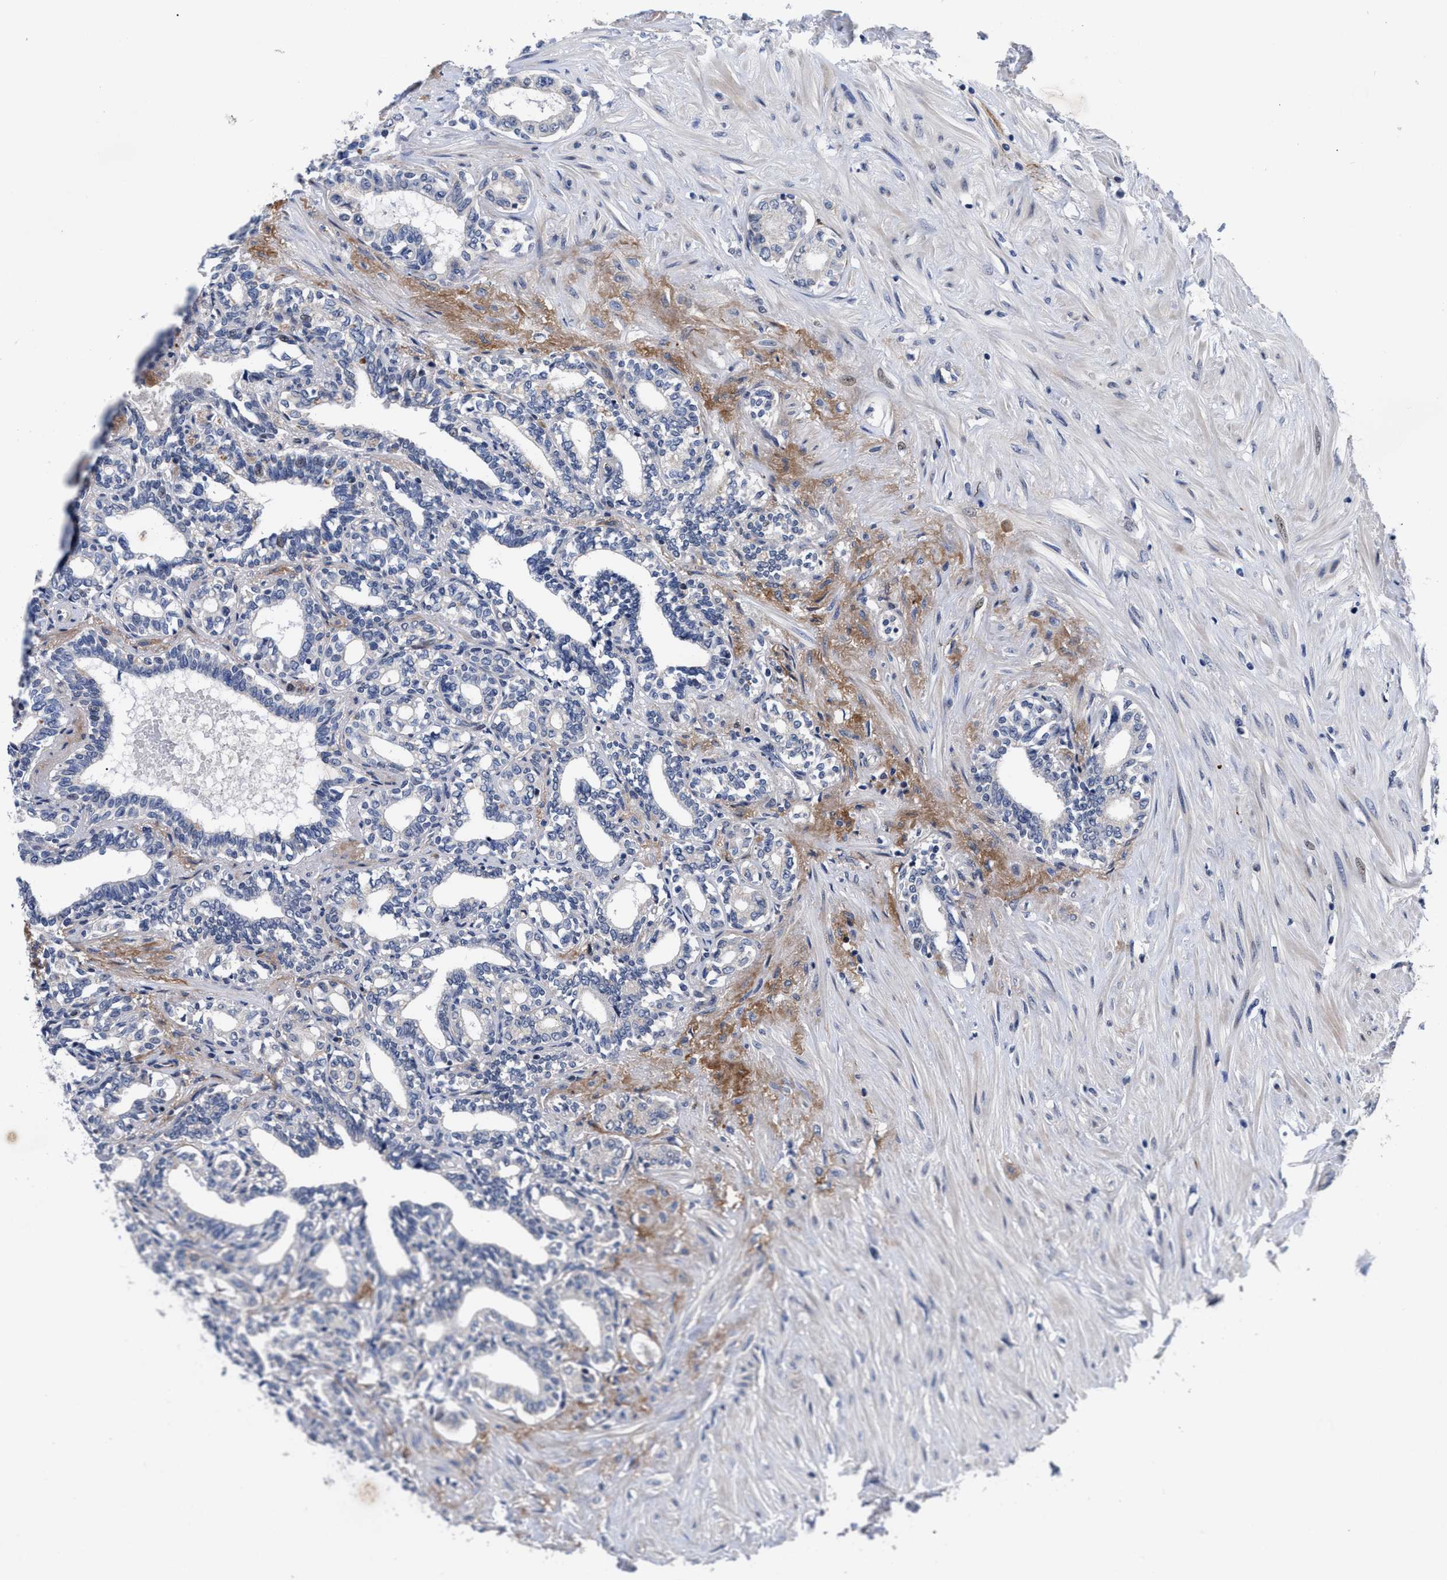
{"staining": {"intensity": "negative", "quantity": "none", "location": "none"}, "tissue": "seminal vesicle", "cell_type": "Glandular cells", "image_type": "normal", "snomed": [{"axis": "morphology", "description": "Normal tissue, NOS"}, {"axis": "morphology", "description": "Adenocarcinoma, High grade"}, {"axis": "topography", "description": "Prostate"}, {"axis": "topography", "description": "Seminal veicle"}], "caption": "Immunohistochemical staining of normal seminal vesicle exhibits no significant expression in glandular cells. (Stains: DAB IHC with hematoxylin counter stain, Microscopy: brightfield microscopy at high magnification).", "gene": "CCN5", "patient": {"sex": "male", "age": 55}}